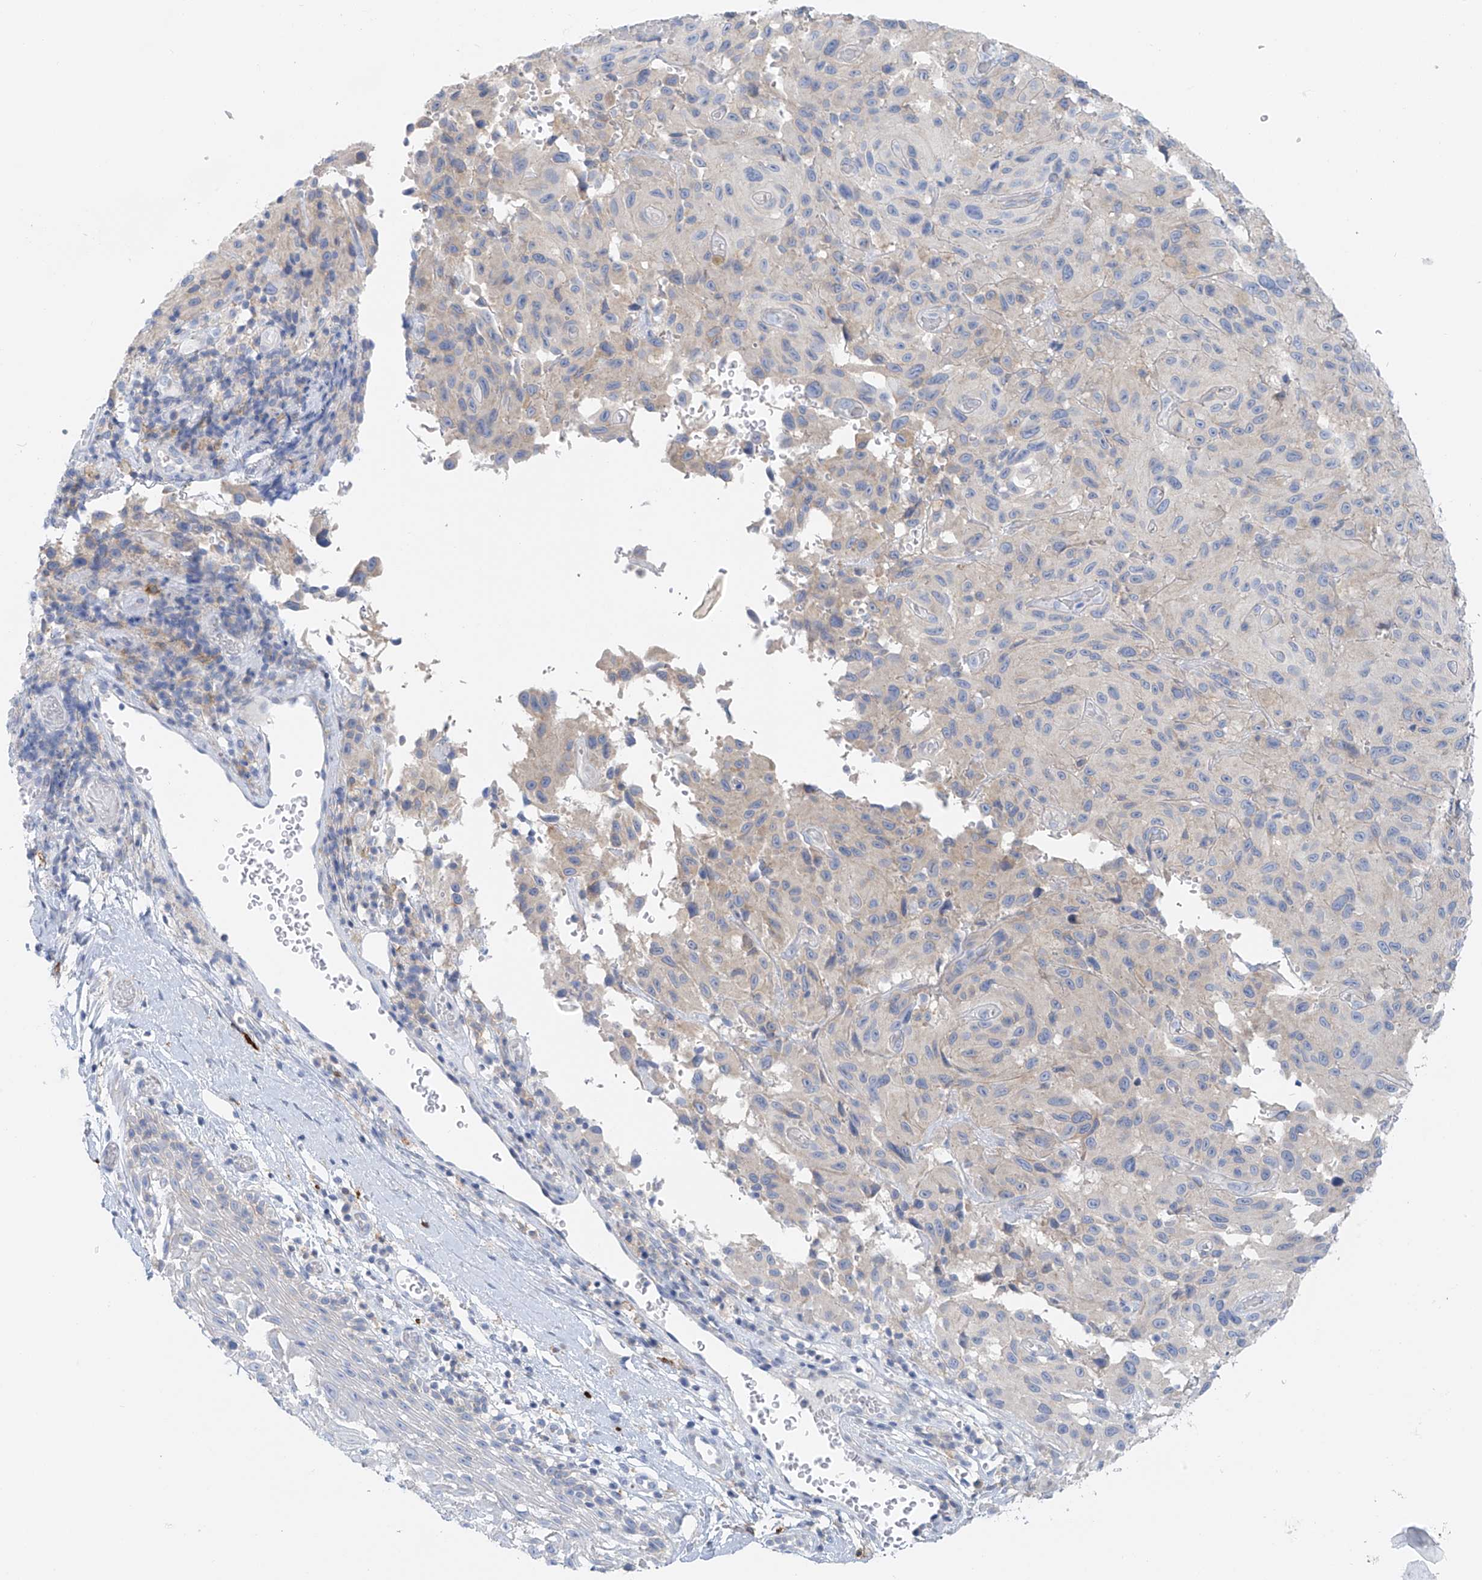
{"staining": {"intensity": "negative", "quantity": "none", "location": "none"}, "tissue": "melanoma", "cell_type": "Tumor cells", "image_type": "cancer", "snomed": [{"axis": "morphology", "description": "Malignant melanoma, NOS"}, {"axis": "topography", "description": "Skin"}], "caption": "DAB immunohistochemical staining of human melanoma reveals no significant expression in tumor cells. (Immunohistochemistry, brightfield microscopy, high magnification).", "gene": "POMGNT2", "patient": {"sex": "male", "age": 66}}